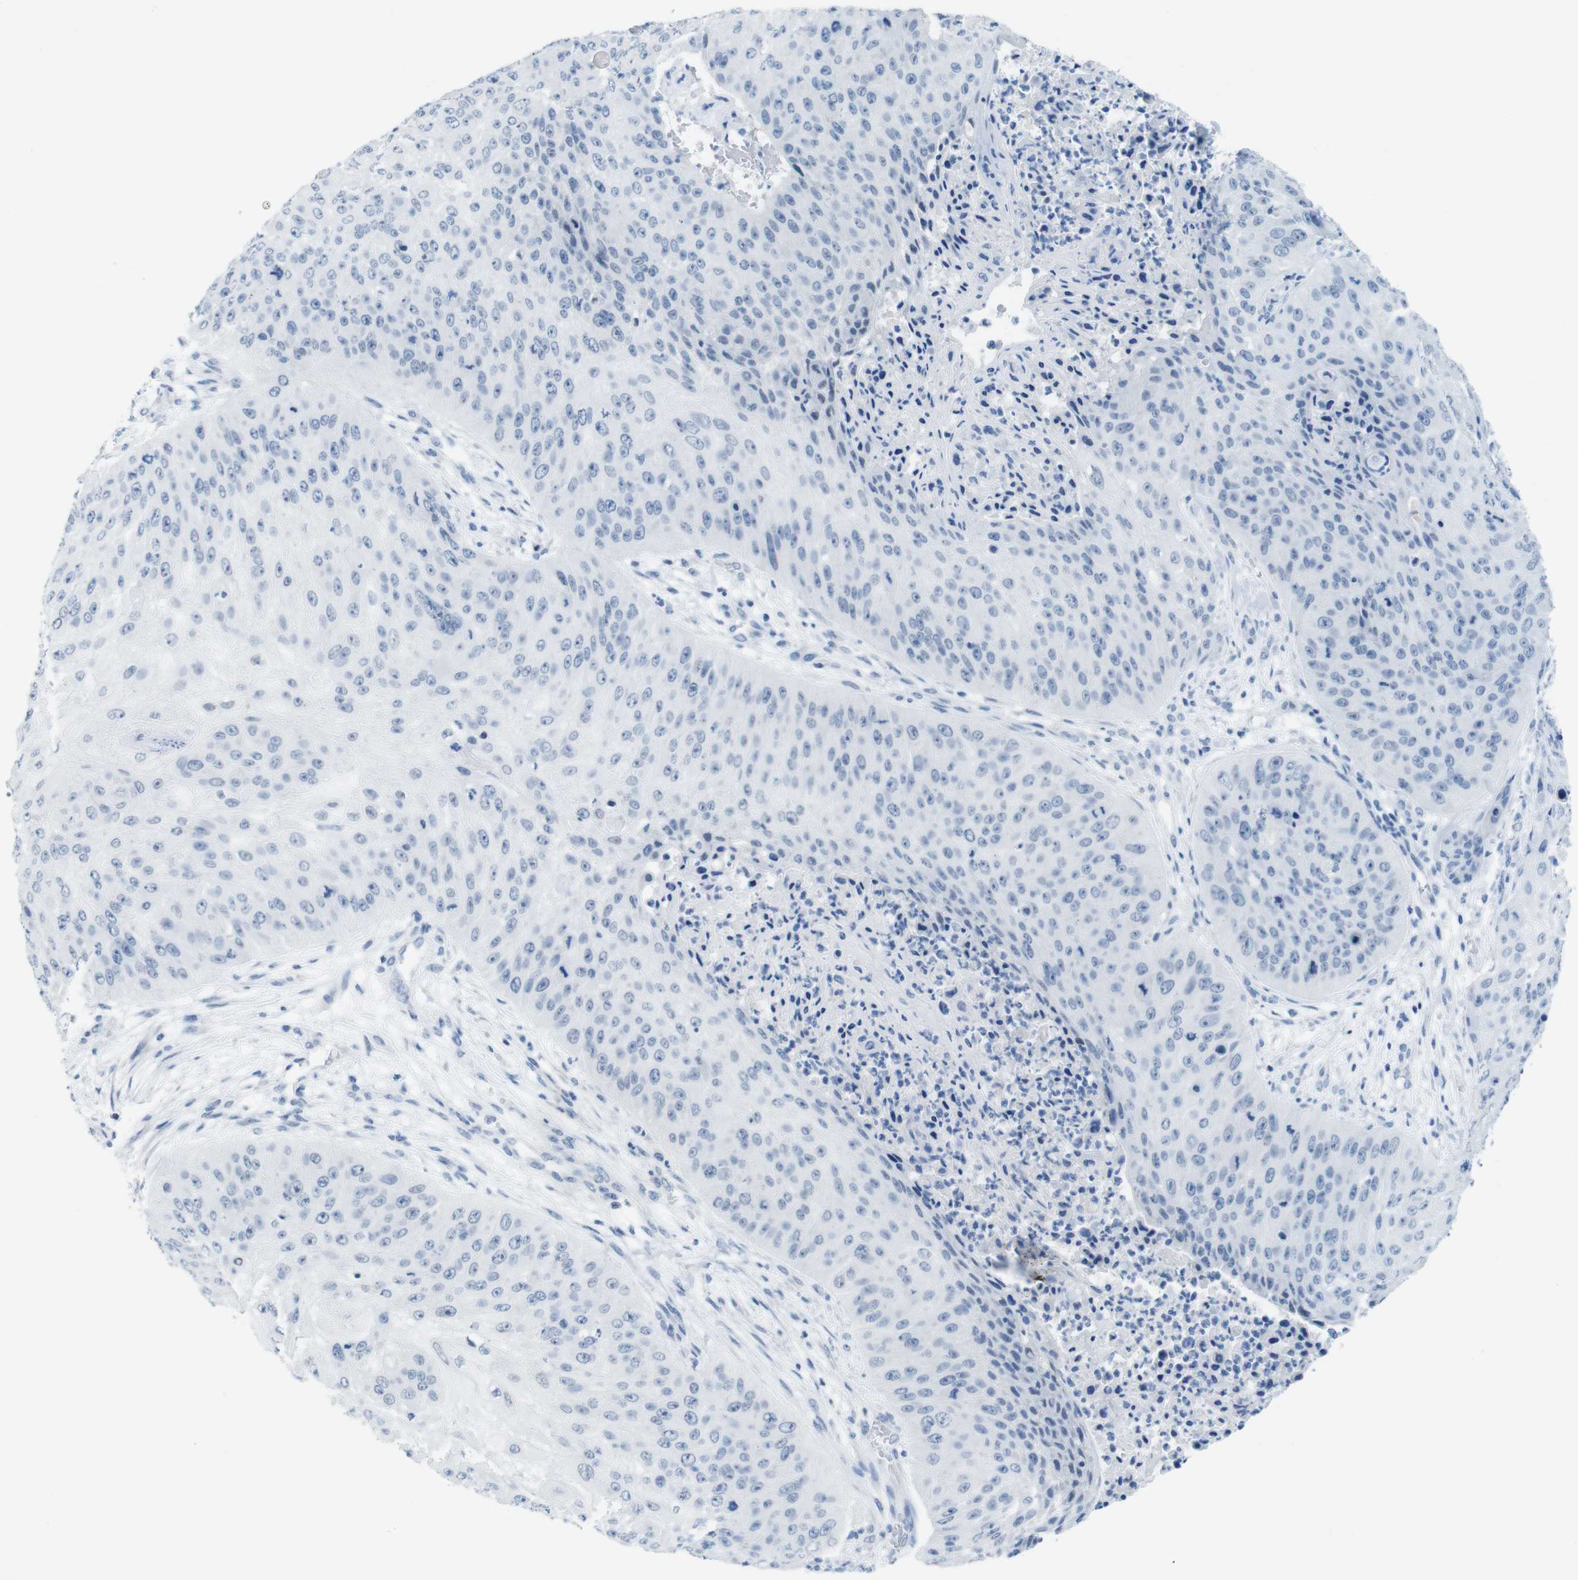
{"staining": {"intensity": "negative", "quantity": "none", "location": "none"}, "tissue": "skin cancer", "cell_type": "Tumor cells", "image_type": "cancer", "snomed": [{"axis": "morphology", "description": "Squamous cell carcinoma, NOS"}, {"axis": "topography", "description": "Skin"}], "caption": "The histopathology image reveals no significant staining in tumor cells of skin cancer (squamous cell carcinoma).", "gene": "OPN1SW", "patient": {"sex": "female", "age": 80}}